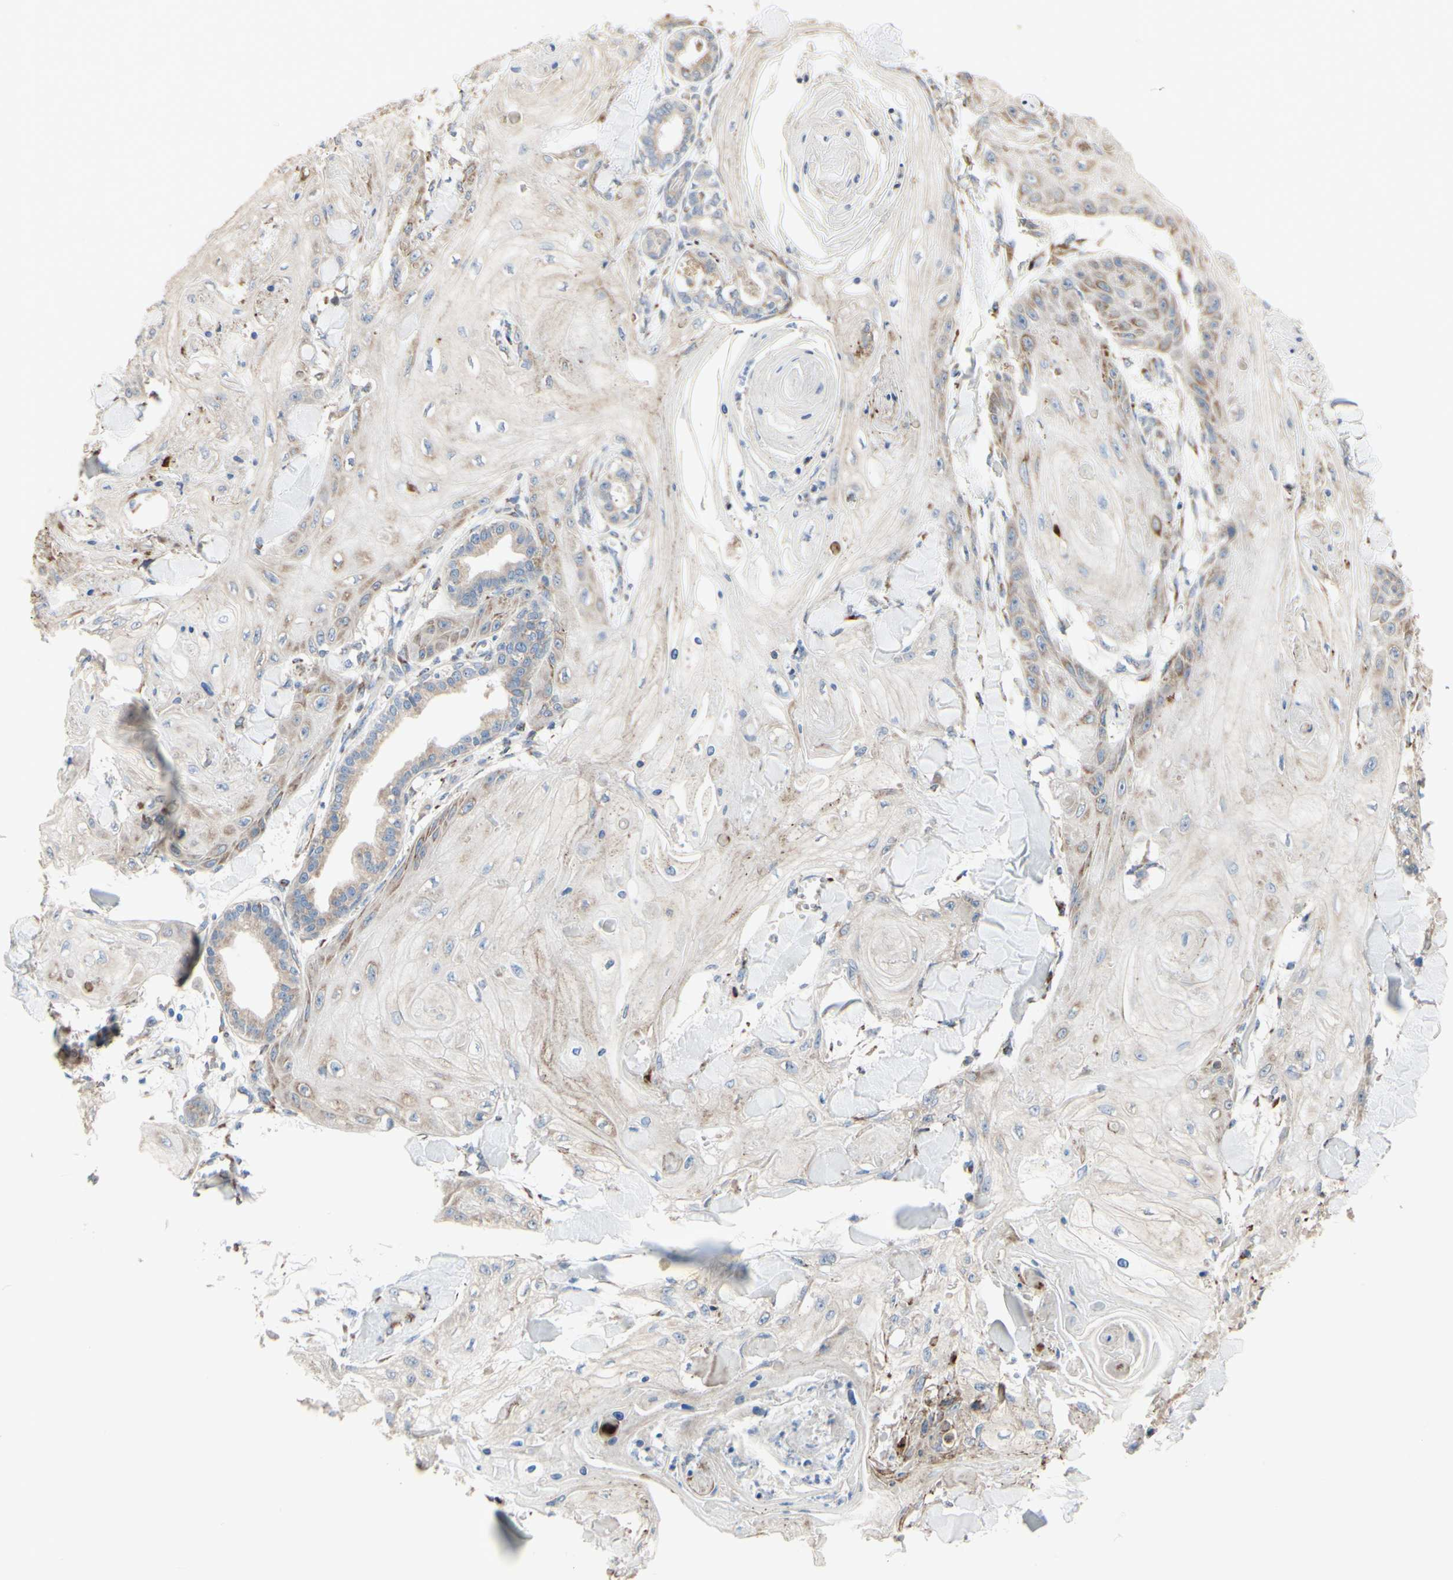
{"staining": {"intensity": "moderate", "quantity": "<25%", "location": "cytoplasmic/membranous"}, "tissue": "skin cancer", "cell_type": "Tumor cells", "image_type": "cancer", "snomed": [{"axis": "morphology", "description": "Squamous cell carcinoma, NOS"}, {"axis": "topography", "description": "Skin"}], "caption": "A low amount of moderate cytoplasmic/membranous positivity is appreciated in approximately <25% of tumor cells in skin squamous cell carcinoma tissue.", "gene": "AGPAT5", "patient": {"sex": "male", "age": 74}}